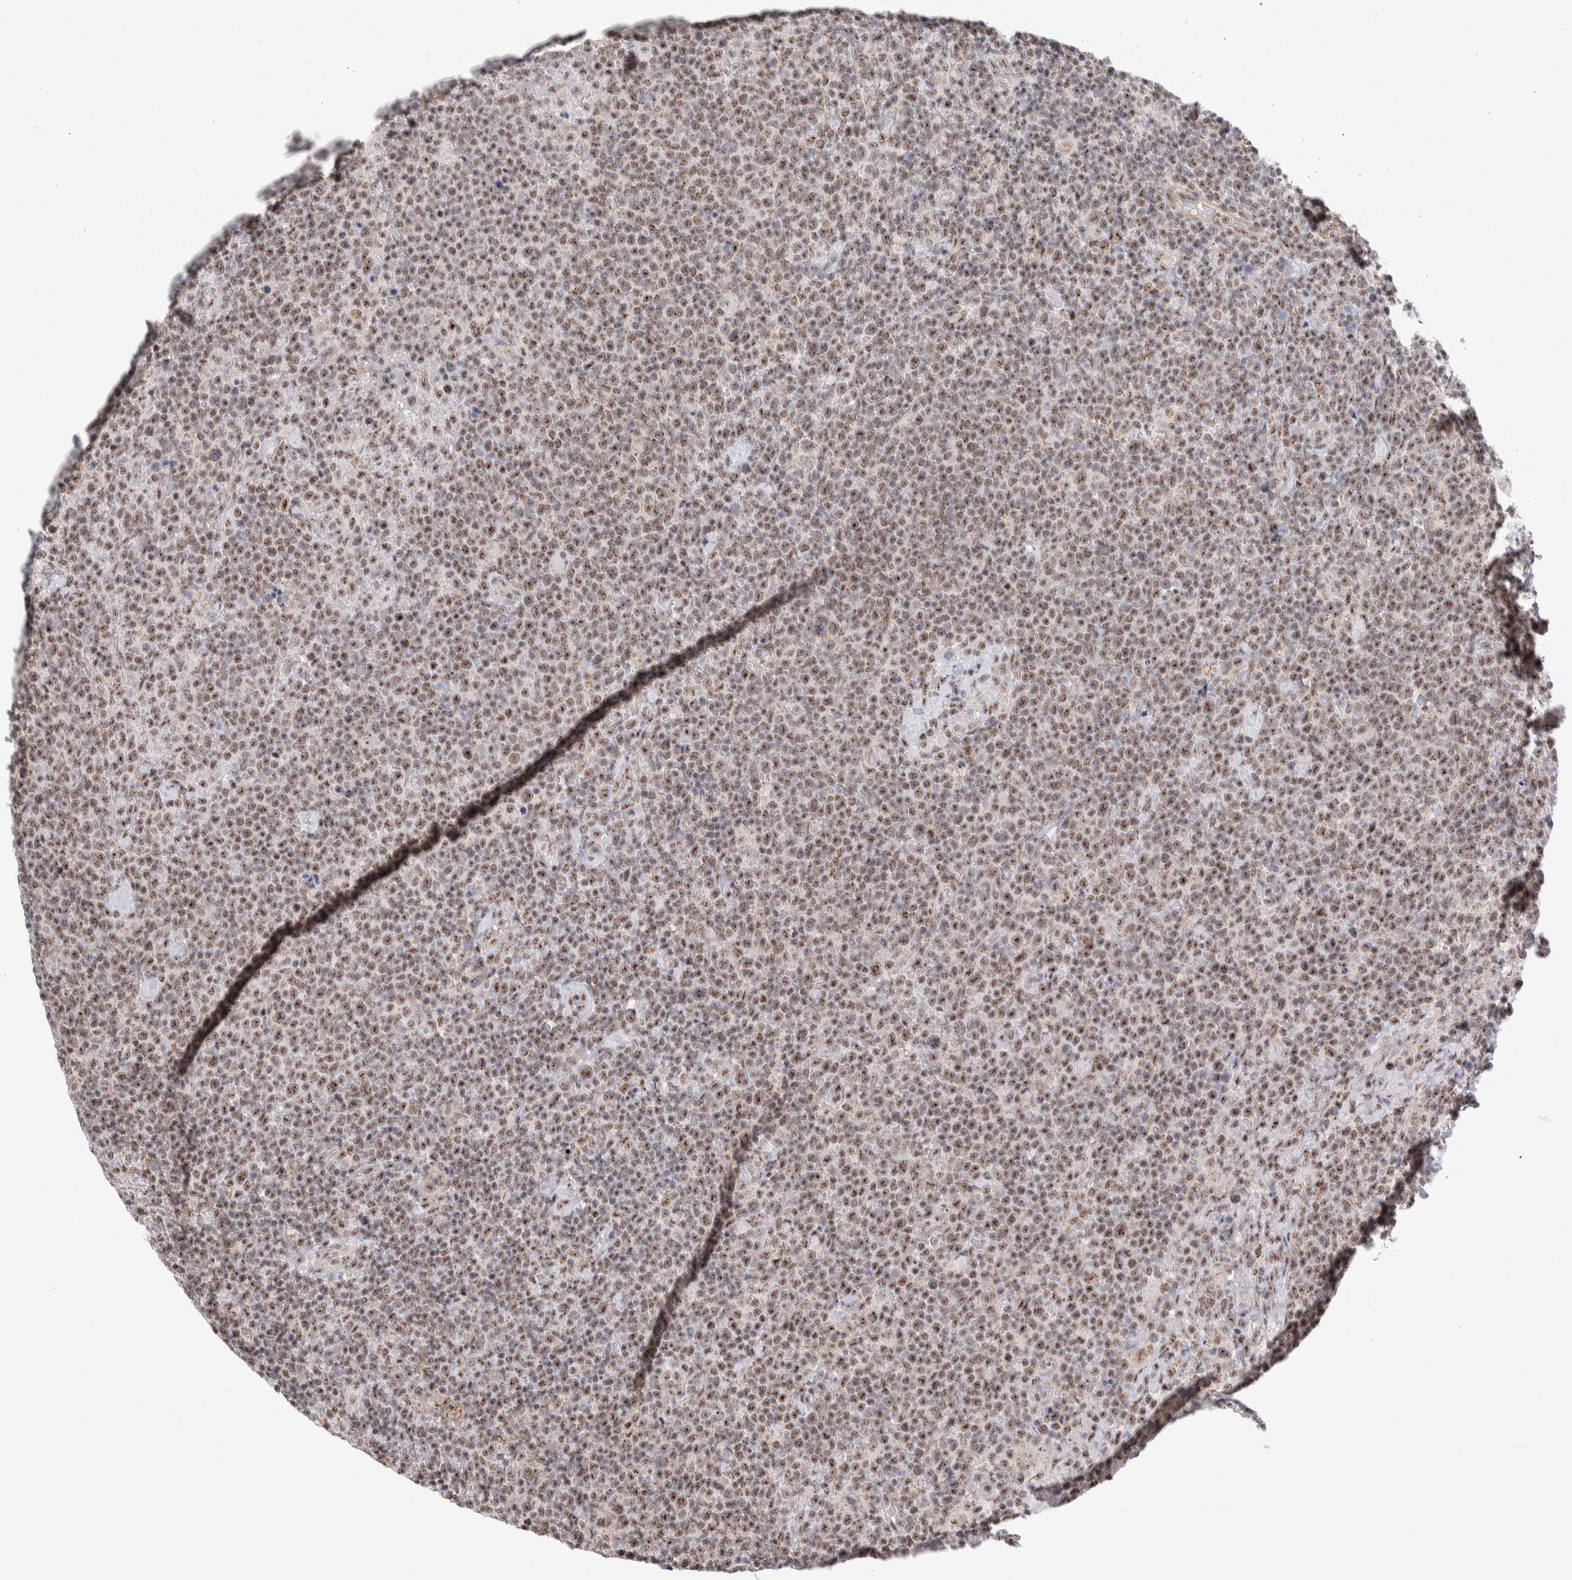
{"staining": {"intensity": "moderate", "quantity": ">75%", "location": "nuclear"}, "tissue": "lymphoma", "cell_type": "Tumor cells", "image_type": "cancer", "snomed": [{"axis": "morphology", "description": "Malignant lymphoma, non-Hodgkin's type, High grade"}, {"axis": "topography", "description": "Lymph node"}], "caption": "Immunohistochemical staining of human lymphoma shows medium levels of moderate nuclear protein staining in approximately >75% of tumor cells.", "gene": "ZNF695", "patient": {"sex": "male", "age": 61}}